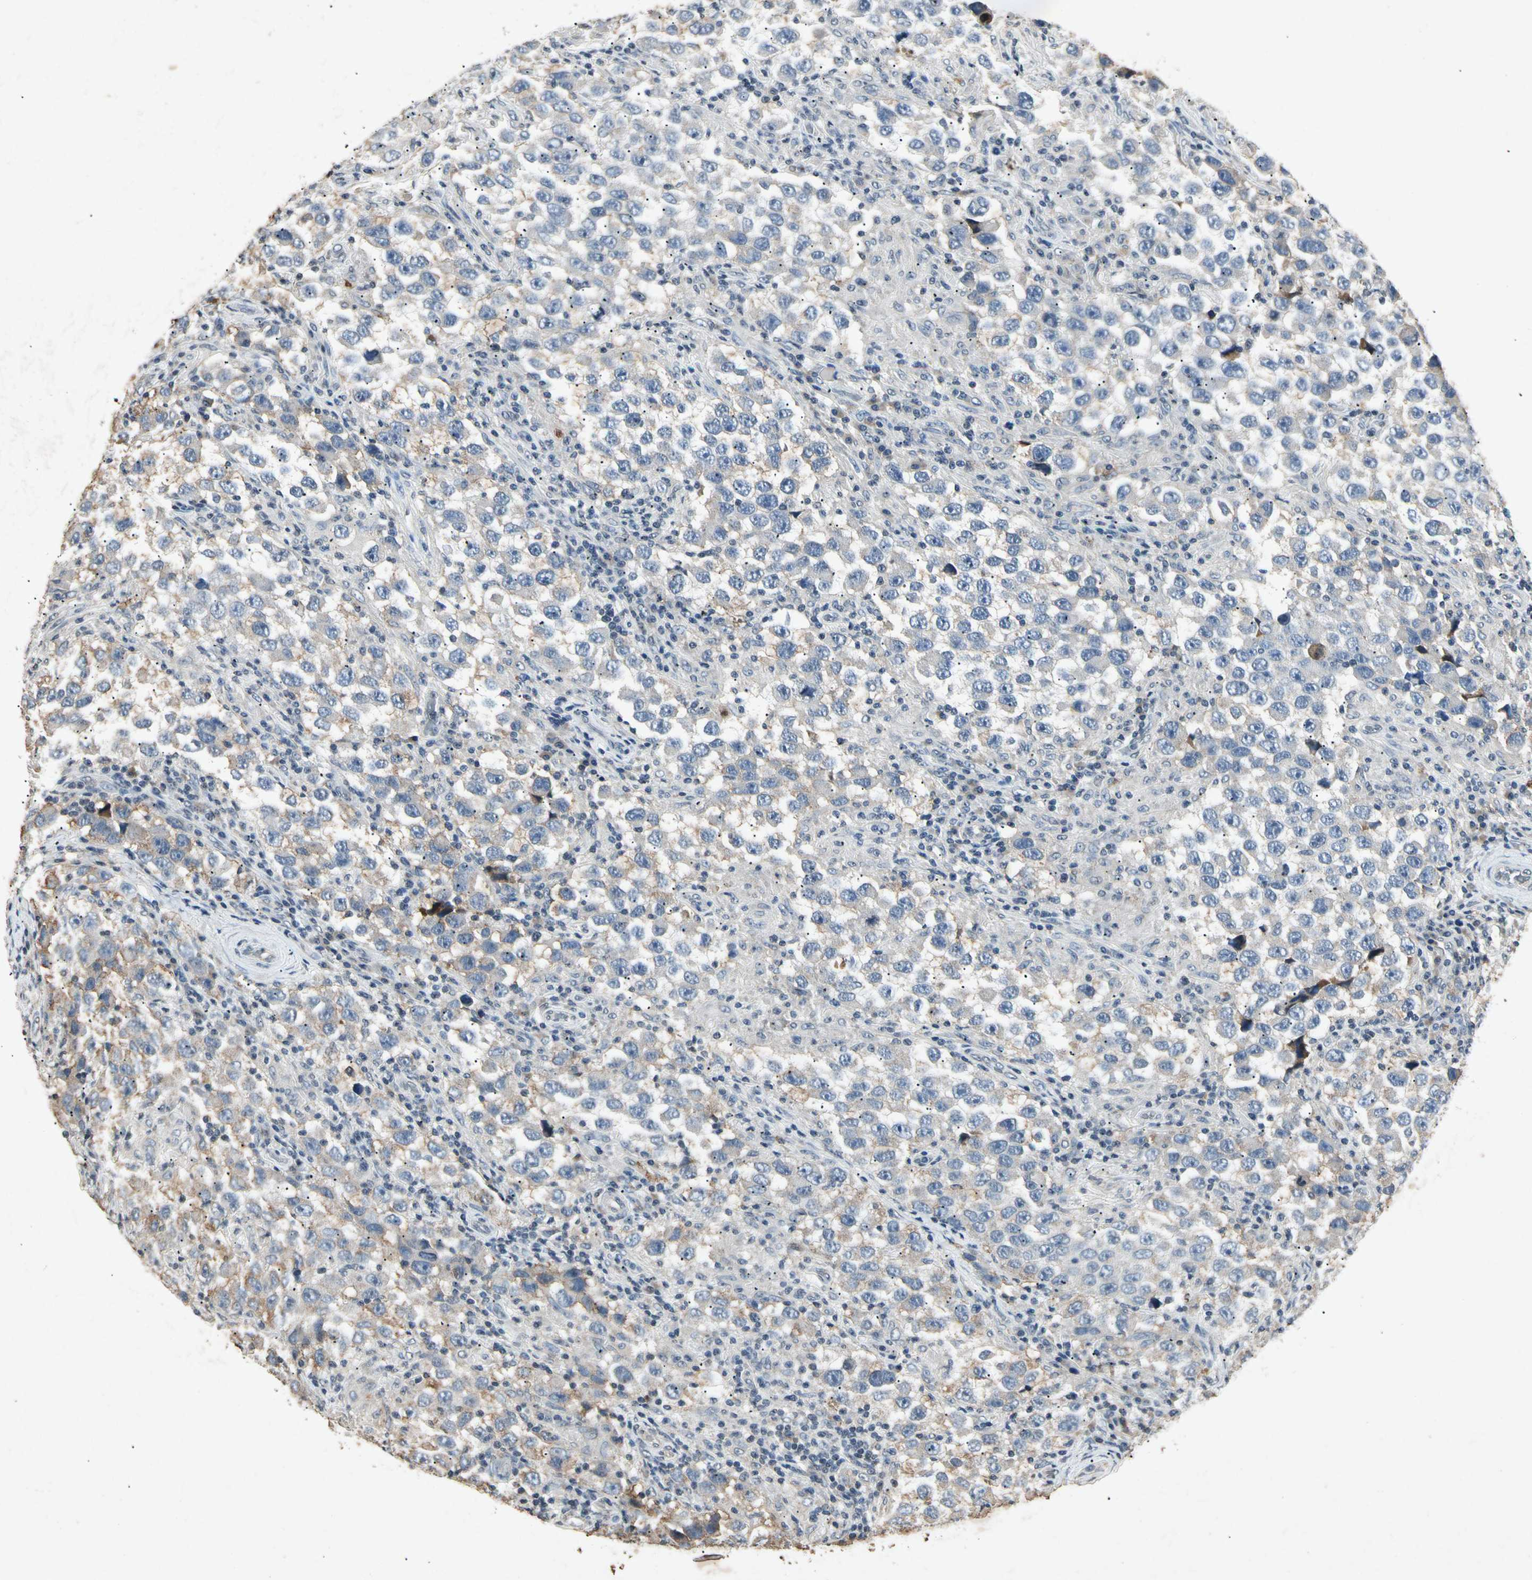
{"staining": {"intensity": "negative", "quantity": "none", "location": "none"}, "tissue": "testis cancer", "cell_type": "Tumor cells", "image_type": "cancer", "snomed": [{"axis": "morphology", "description": "Carcinoma, Embryonal, NOS"}, {"axis": "topography", "description": "Testis"}], "caption": "A histopathology image of human testis cancer (embryonal carcinoma) is negative for staining in tumor cells.", "gene": "CP", "patient": {"sex": "male", "age": 21}}